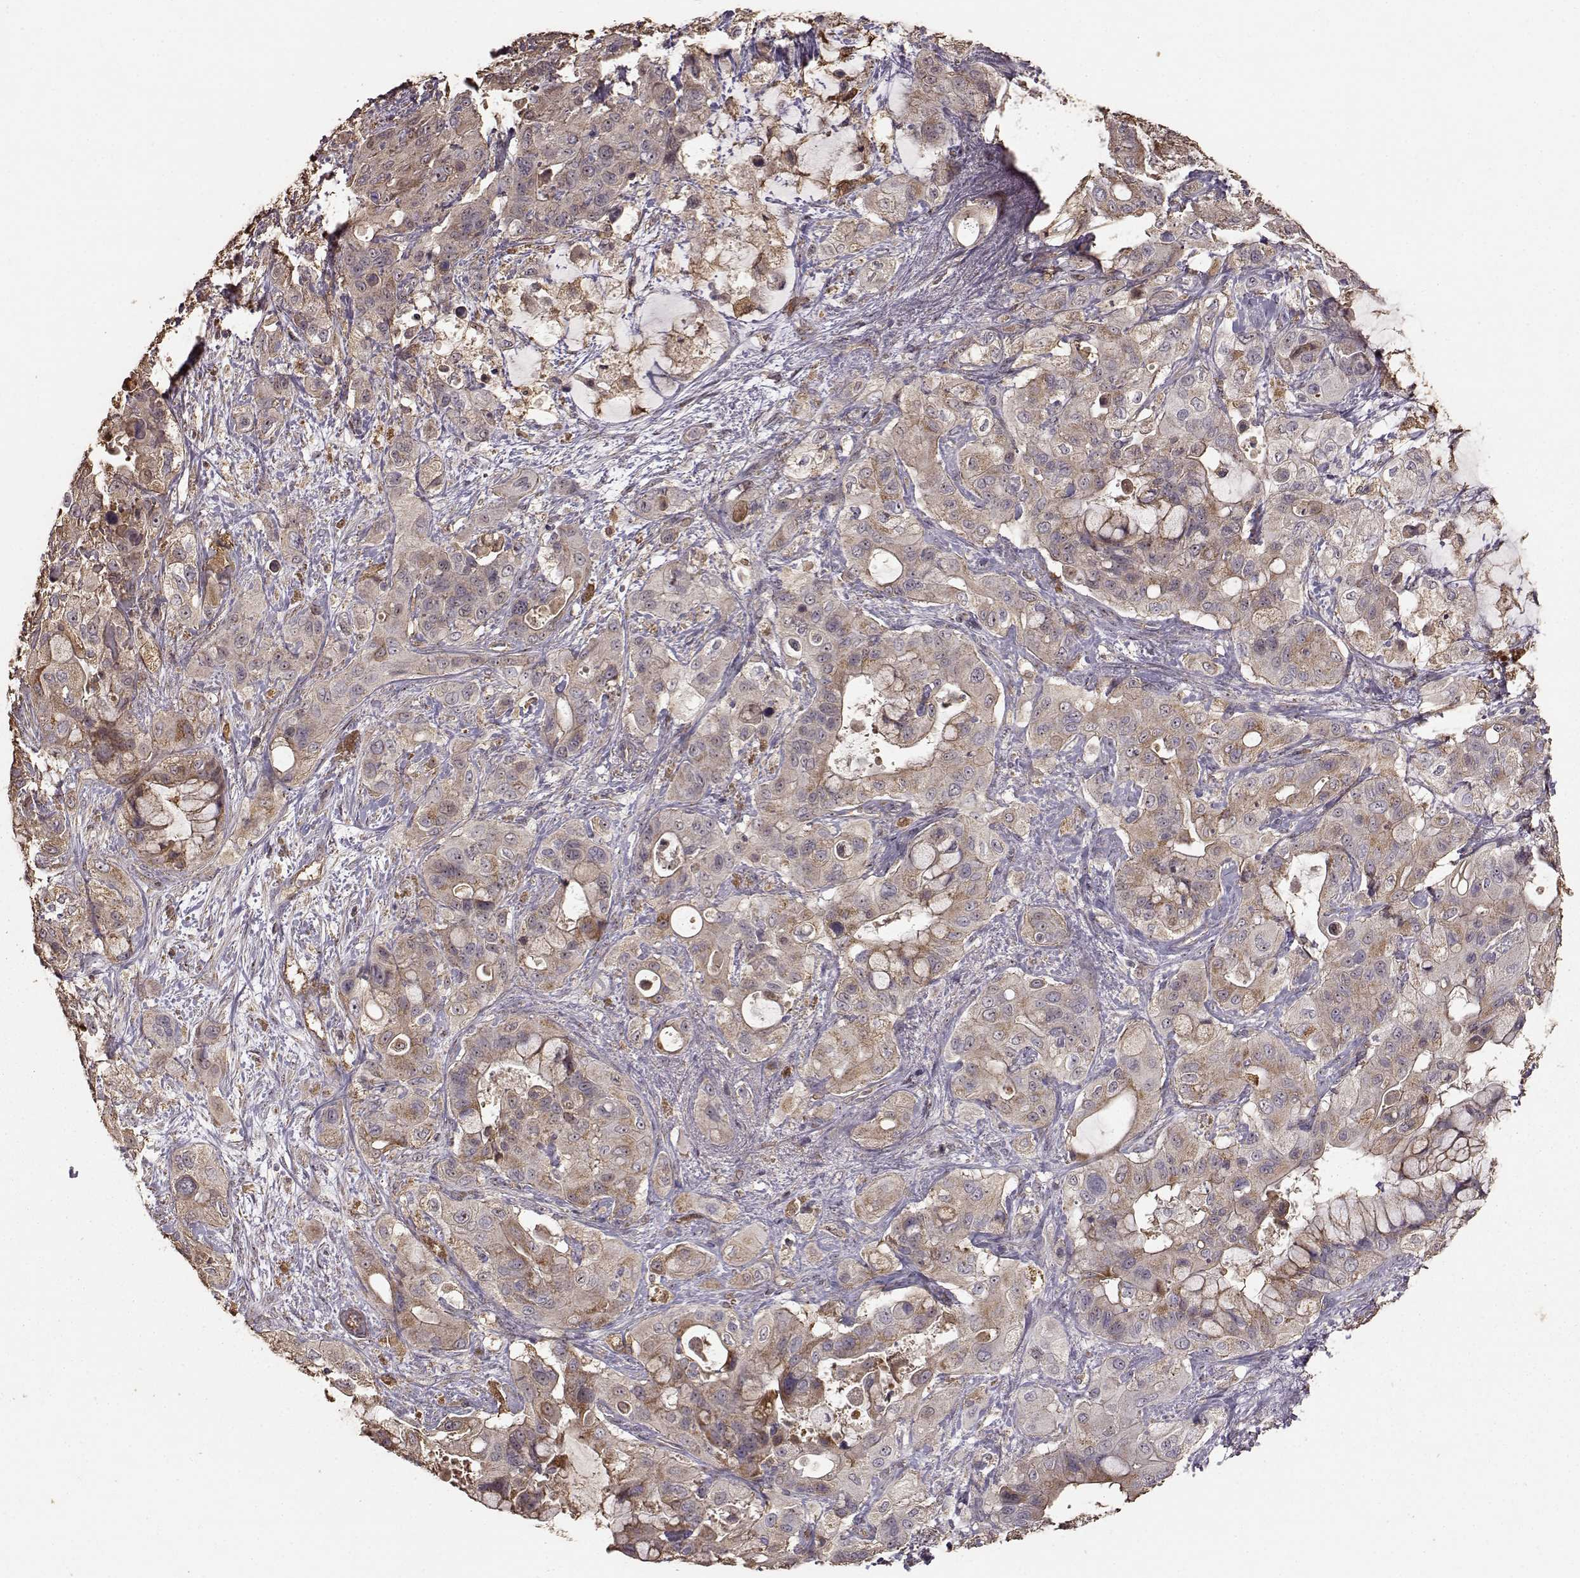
{"staining": {"intensity": "moderate", "quantity": ">75%", "location": "cytoplasmic/membranous"}, "tissue": "pancreatic cancer", "cell_type": "Tumor cells", "image_type": "cancer", "snomed": [{"axis": "morphology", "description": "Adenocarcinoma, NOS"}, {"axis": "topography", "description": "Pancreas"}], "caption": "Pancreatic adenocarcinoma stained for a protein (brown) reveals moderate cytoplasmic/membranous positive expression in about >75% of tumor cells.", "gene": "PTGES2", "patient": {"sex": "male", "age": 71}}